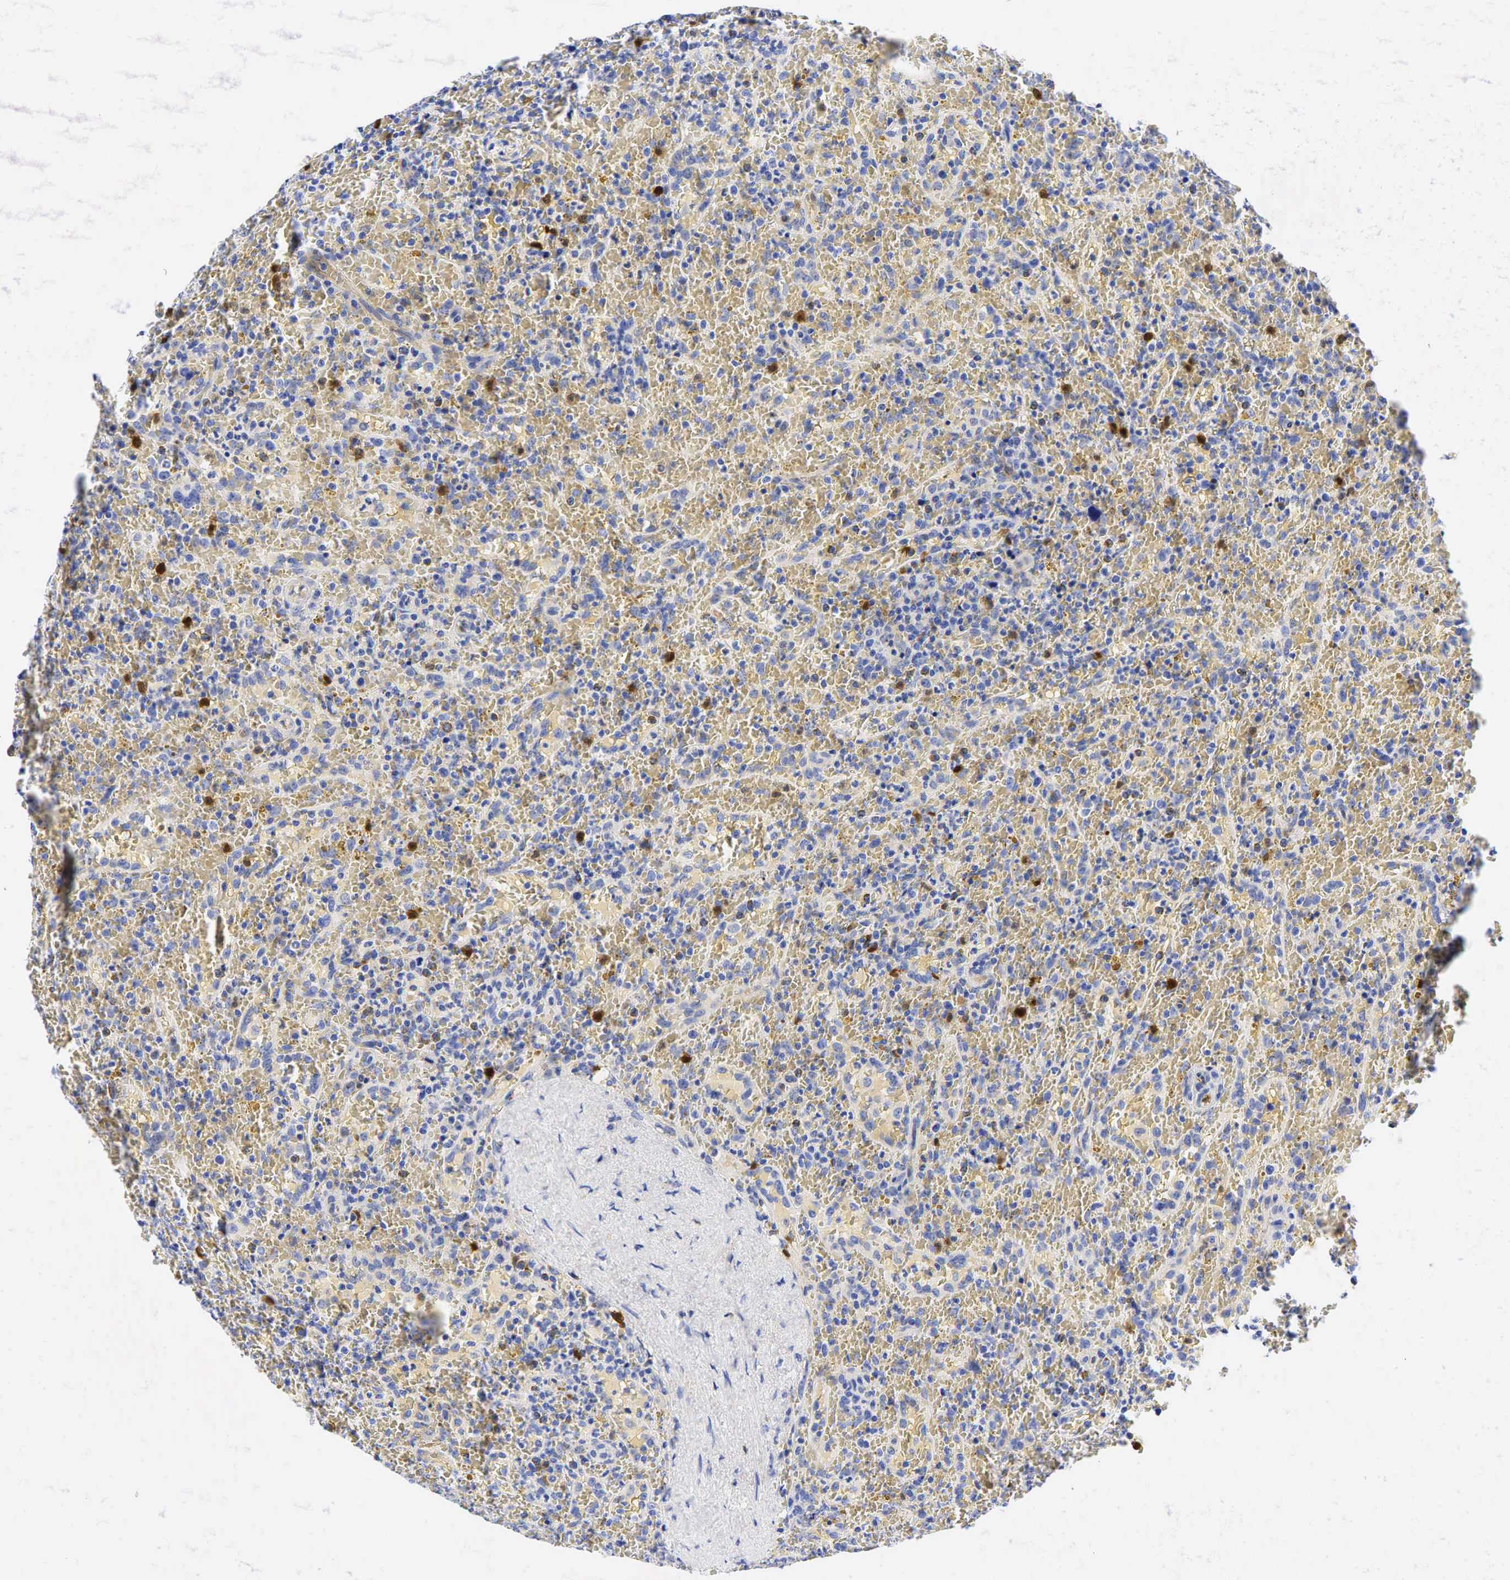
{"staining": {"intensity": "strong", "quantity": "<25%", "location": "cytoplasmic/membranous"}, "tissue": "lymphoma", "cell_type": "Tumor cells", "image_type": "cancer", "snomed": [{"axis": "morphology", "description": "Malignant lymphoma, non-Hodgkin's type, High grade"}, {"axis": "topography", "description": "Spleen"}, {"axis": "topography", "description": "Lymph node"}], "caption": "Immunohistochemical staining of human lymphoma reveals medium levels of strong cytoplasmic/membranous staining in approximately <25% of tumor cells.", "gene": "TNFRSF8", "patient": {"sex": "female", "age": 70}}